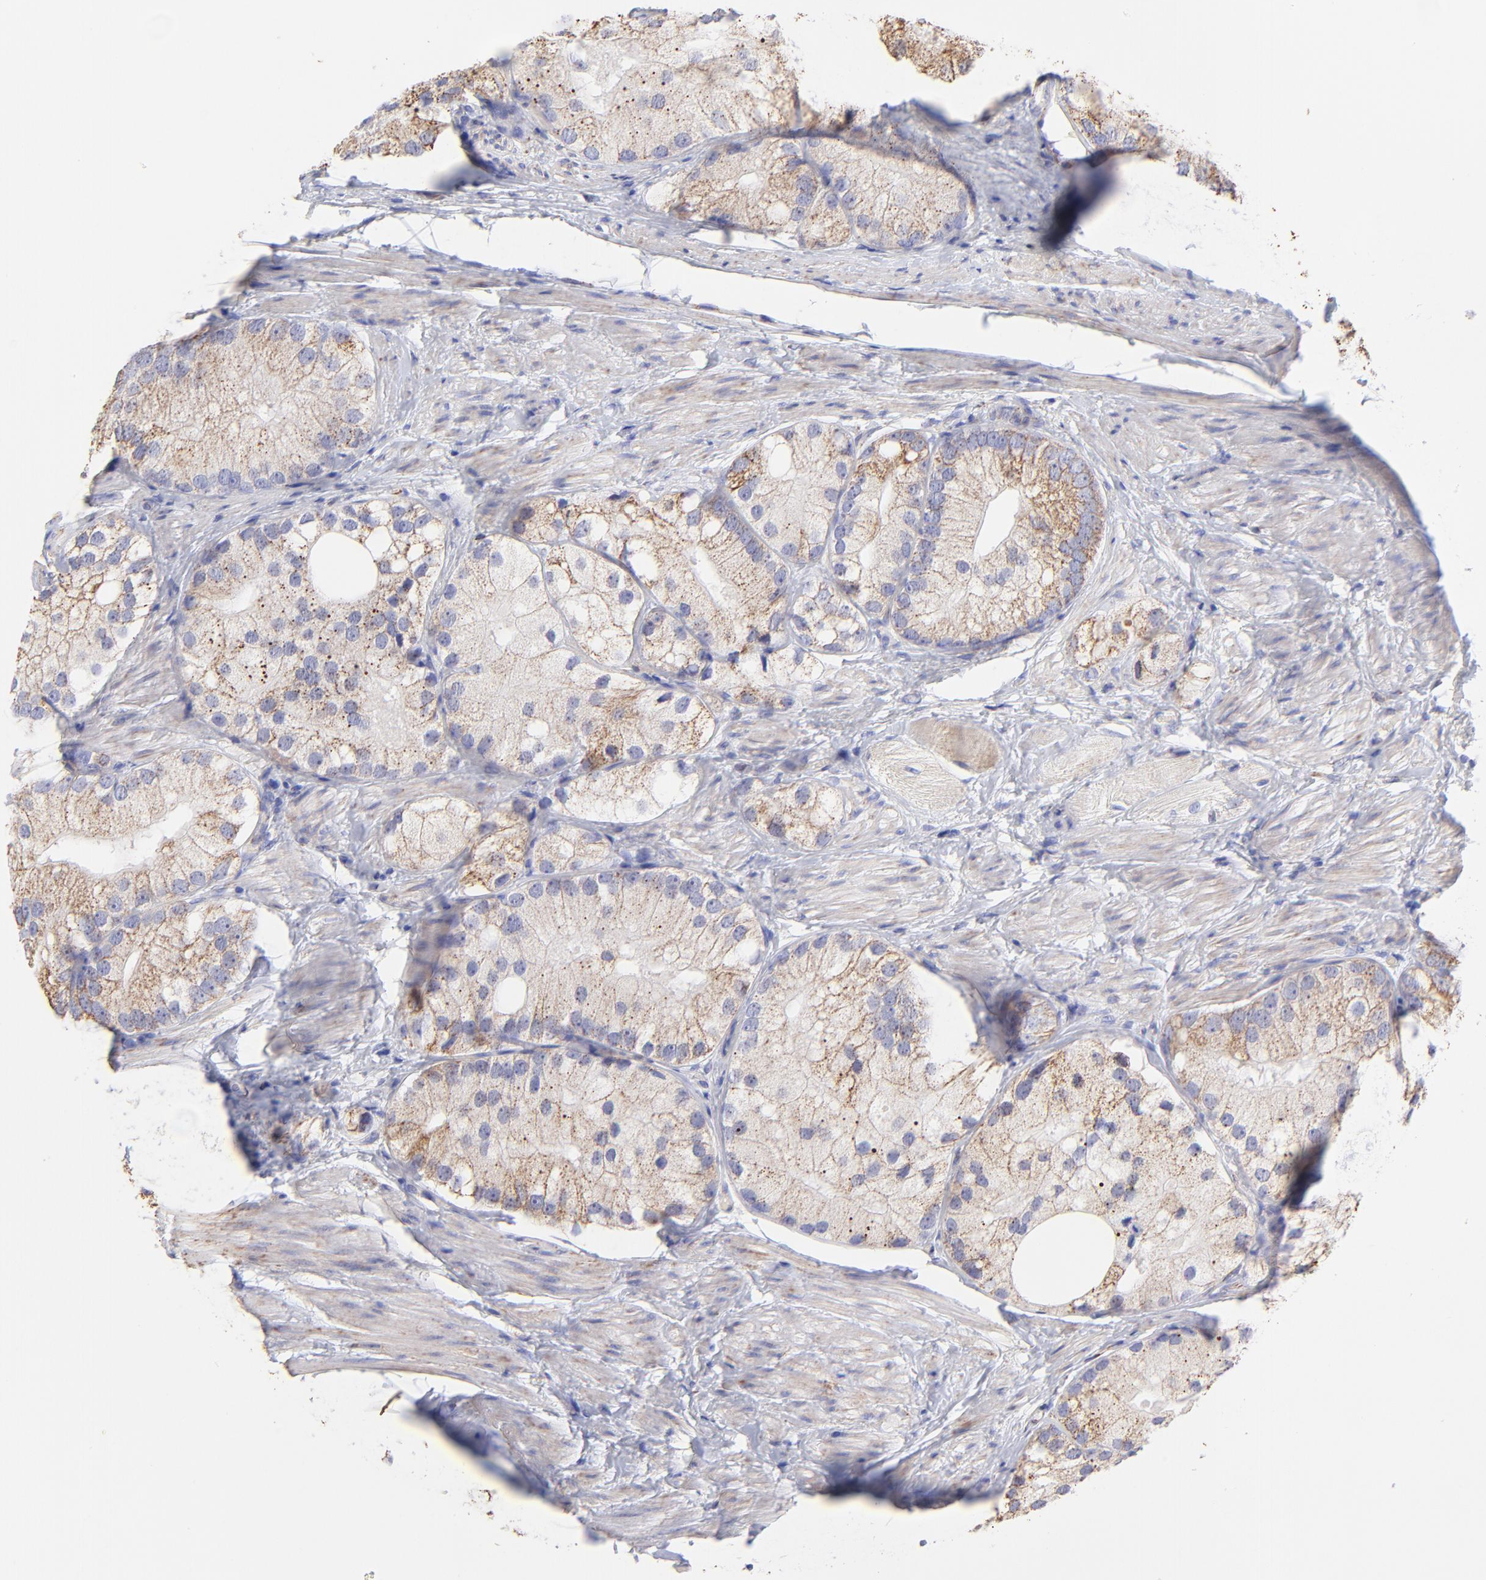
{"staining": {"intensity": "moderate", "quantity": "25%-75%", "location": "cytoplasmic/membranous"}, "tissue": "prostate cancer", "cell_type": "Tumor cells", "image_type": "cancer", "snomed": [{"axis": "morphology", "description": "Adenocarcinoma, Low grade"}, {"axis": "topography", "description": "Prostate"}], "caption": "There is medium levels of moderate cytoplasmic/membranous expression in tumor cells of prostate cancer, as demonstrated by immunohistochemical staining (brown color).", "gene": "ECH1", "patient": {"sex": "male", "age": 69}}